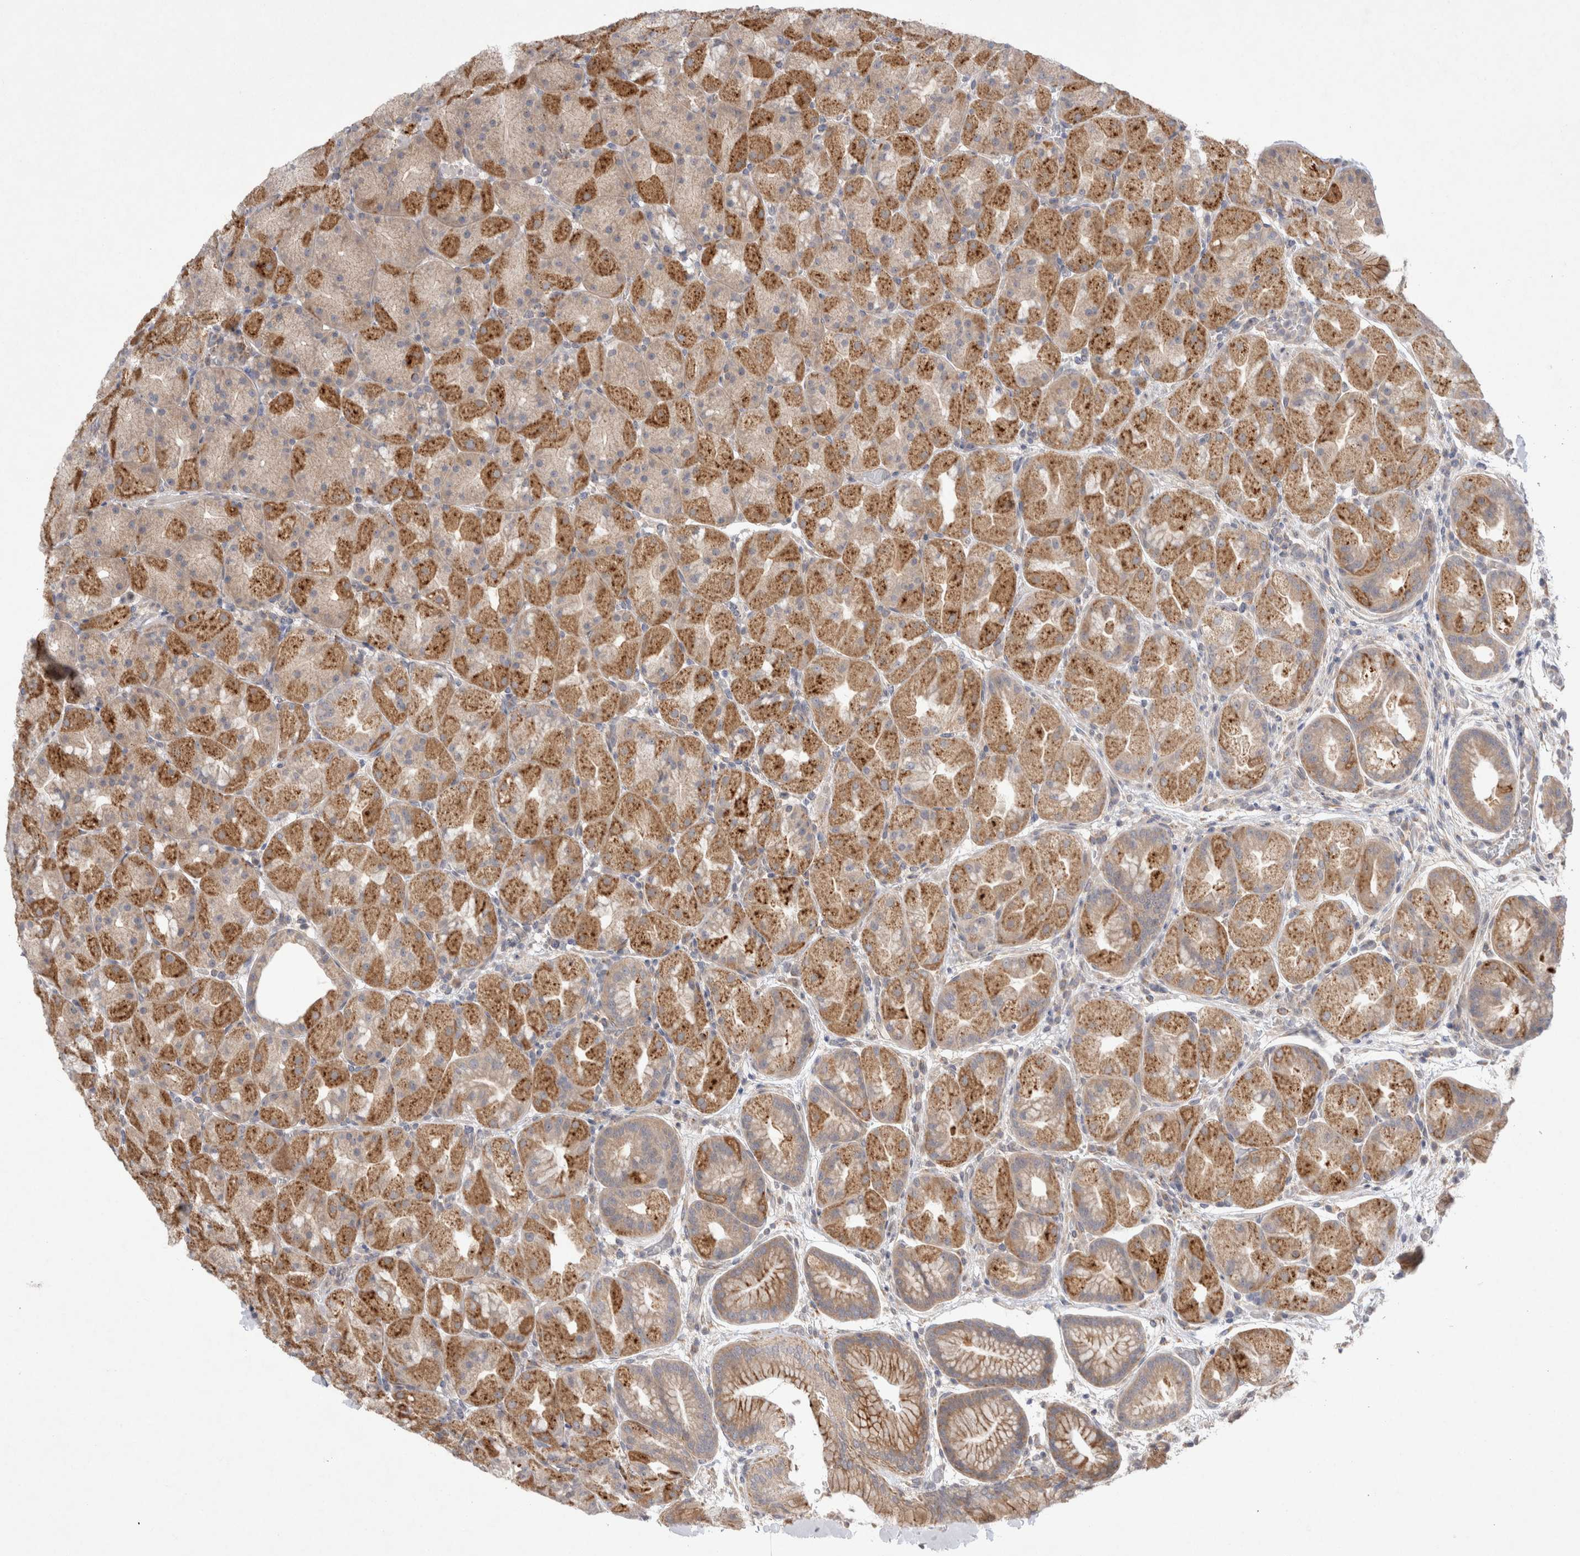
{"staining": {"intensity": "moderate", "quantity": ">75%", "location": "cytoplasmic/membranous"}, "tissue": "stomach", "cell_type": "Glandular cells", "image_type": "normal", "snomed": [{"axis": "morphology", "description": "Normal tissue, NOS"}, {"axis": "topography", "description": "Stomach, upper"}, {"axis": "topography", "description": "Stomach"}], "caption": "Unremarkable stomach shows moderate cytoplasmic/membranous expression in approximately >75% of glandular cells.", "gene": "NPC1", "patient": {"sex": "male", "age": 48}}